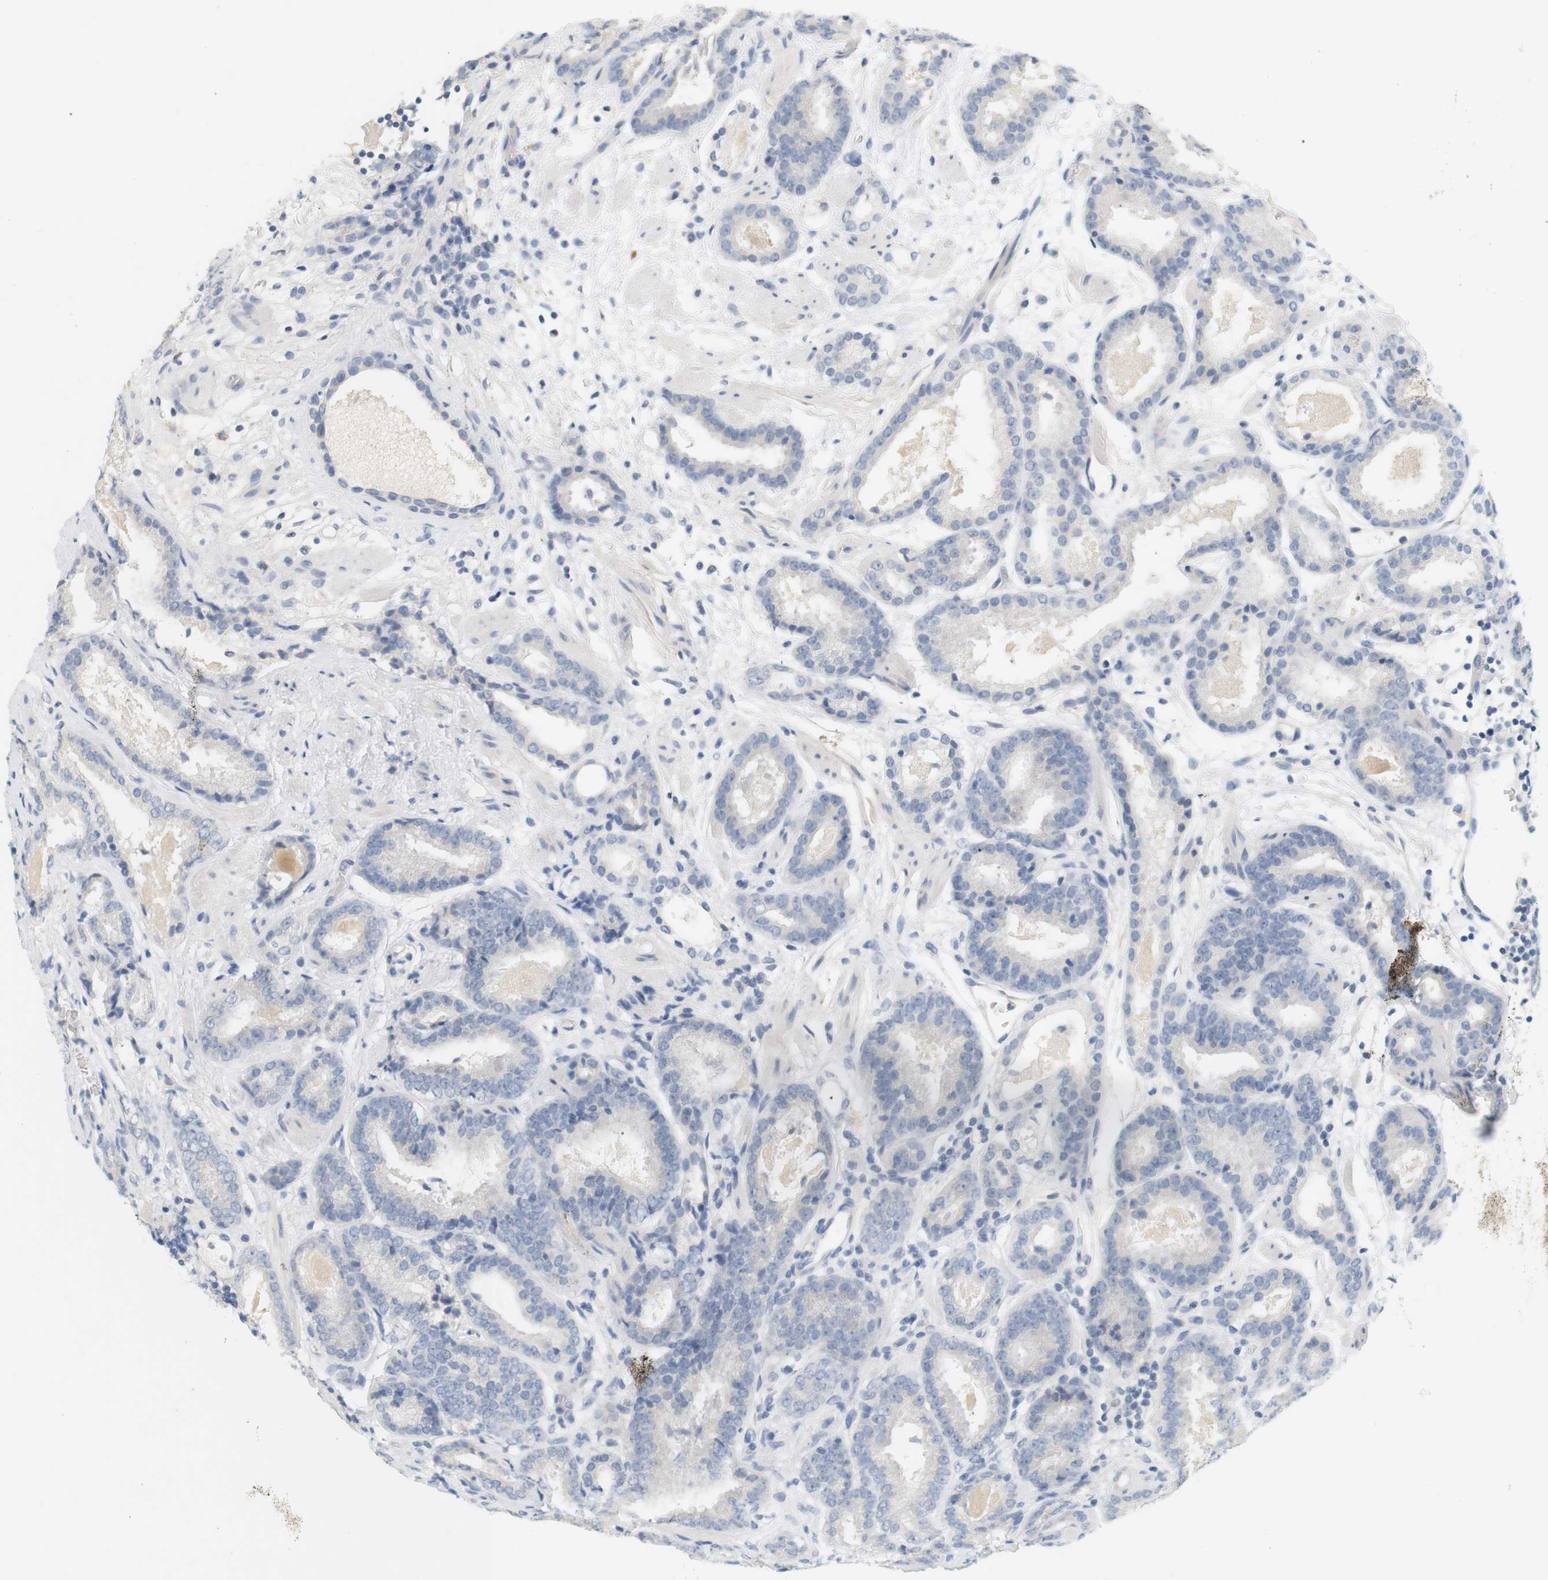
{"staining": {"intensity": "negative", "quantity": "none", "location": "none"}, "tissue": "prostate cancer", "cell_type": "Tumor cells", "image_type": "cancer", "snomed": [{"axis": "morphology", "description": "Adenocarcinoma, Low grade"}, {"axis": "topography", "description": "Prostate"}], "caption": "Tumor cells show no significant protein expression in adenocarcinoma (low-grade) (prostate).", "gene": "OPRM1", "patient": {"sex": "male", "age": 69}}